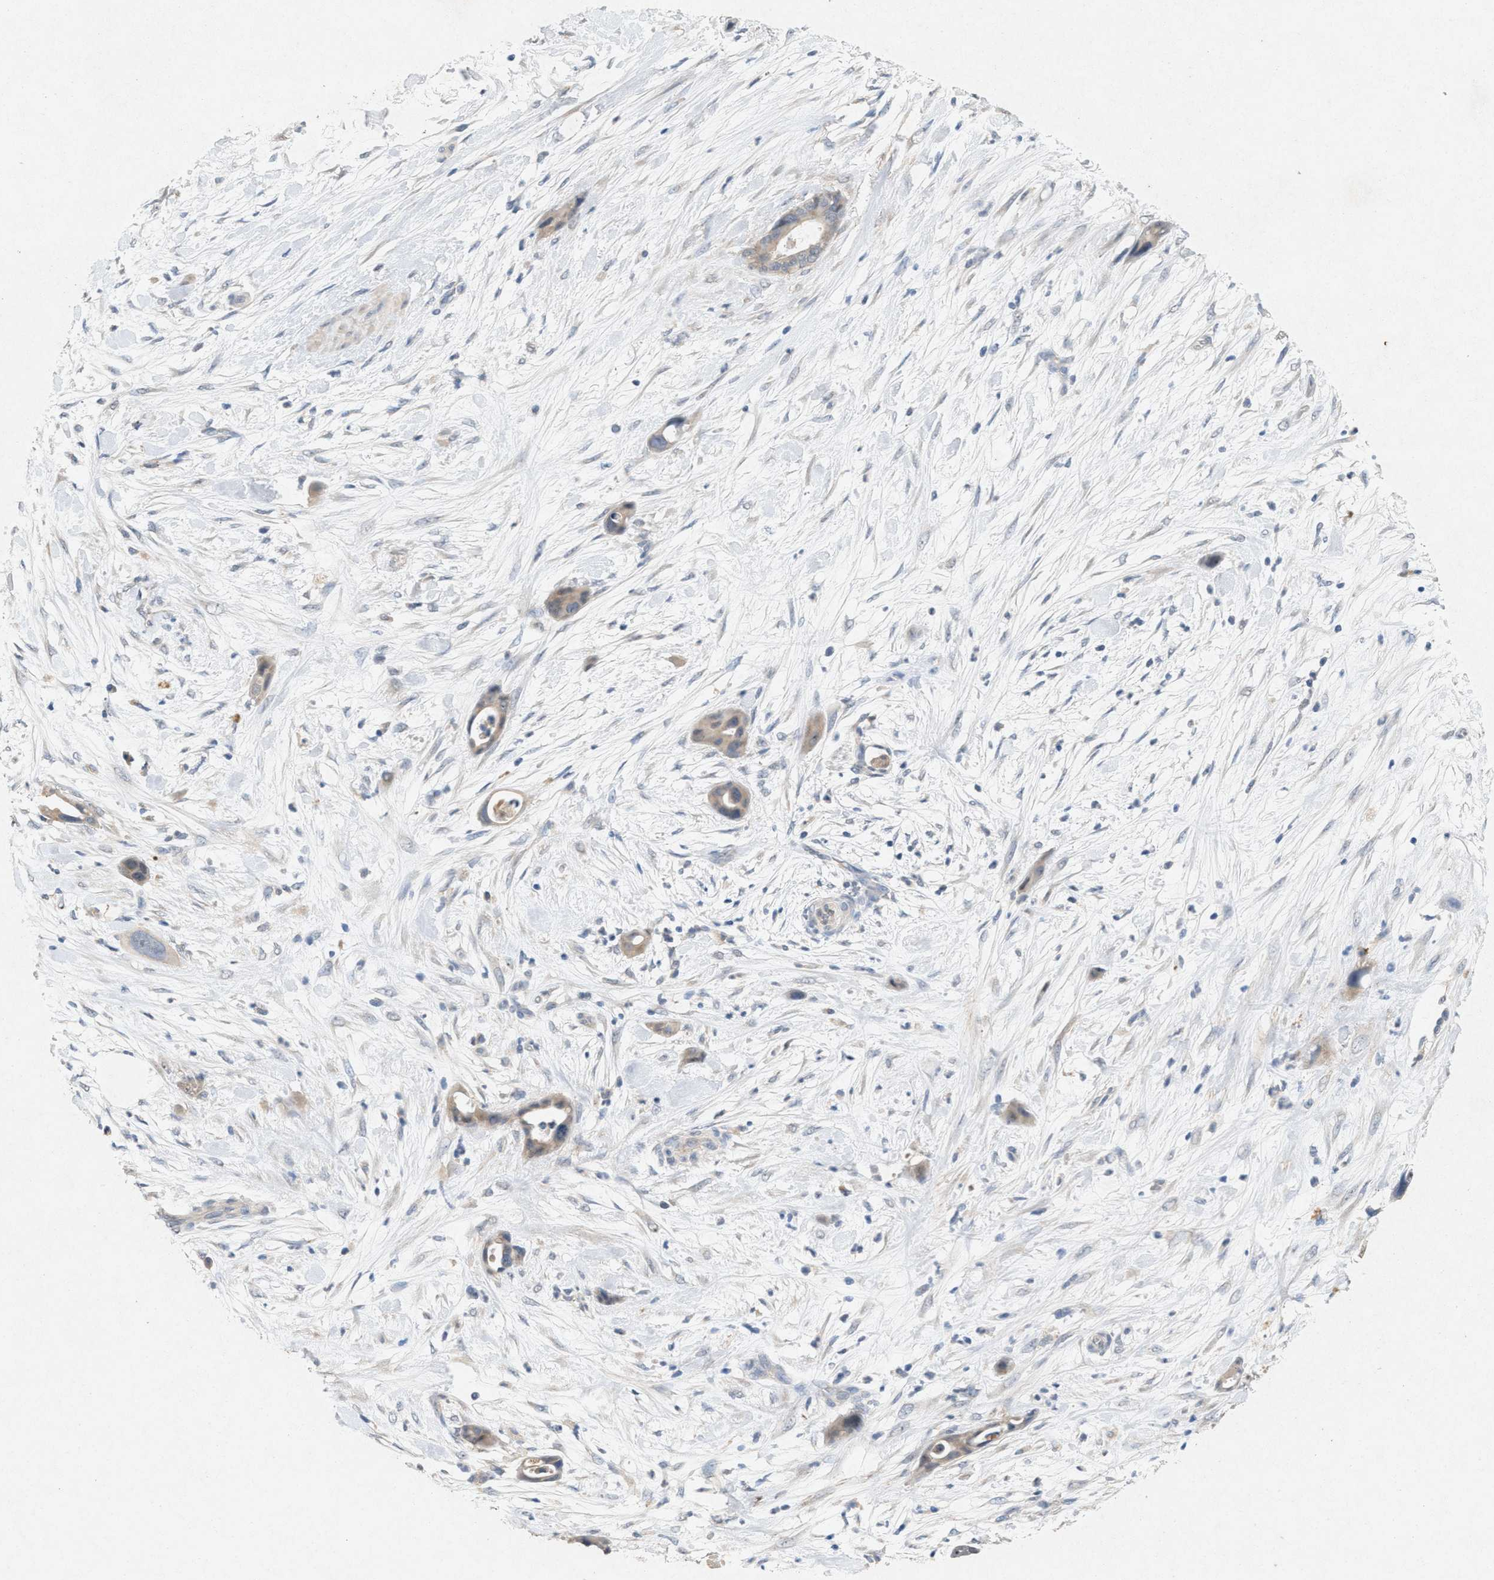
{"staining": {"intensity": "weak", "quantity": "<25%", "location": "cytoplasmic/membranous"}, "tissue": "pancreatic cancer", "cell_type": "Tumor cells", "image_type": "cancer", "snomed": [{"axis": "morphology", "description": "Adenocarcinoma, NOS"}, {"axis": "topography", "description": "Pancreas"}], "caption": "The micrograph displays no staining of tumor cells in adenocarcinoma (pancreatic).", "gene": "DCAF7", "patient": {"sex": "male", "age": 59}}